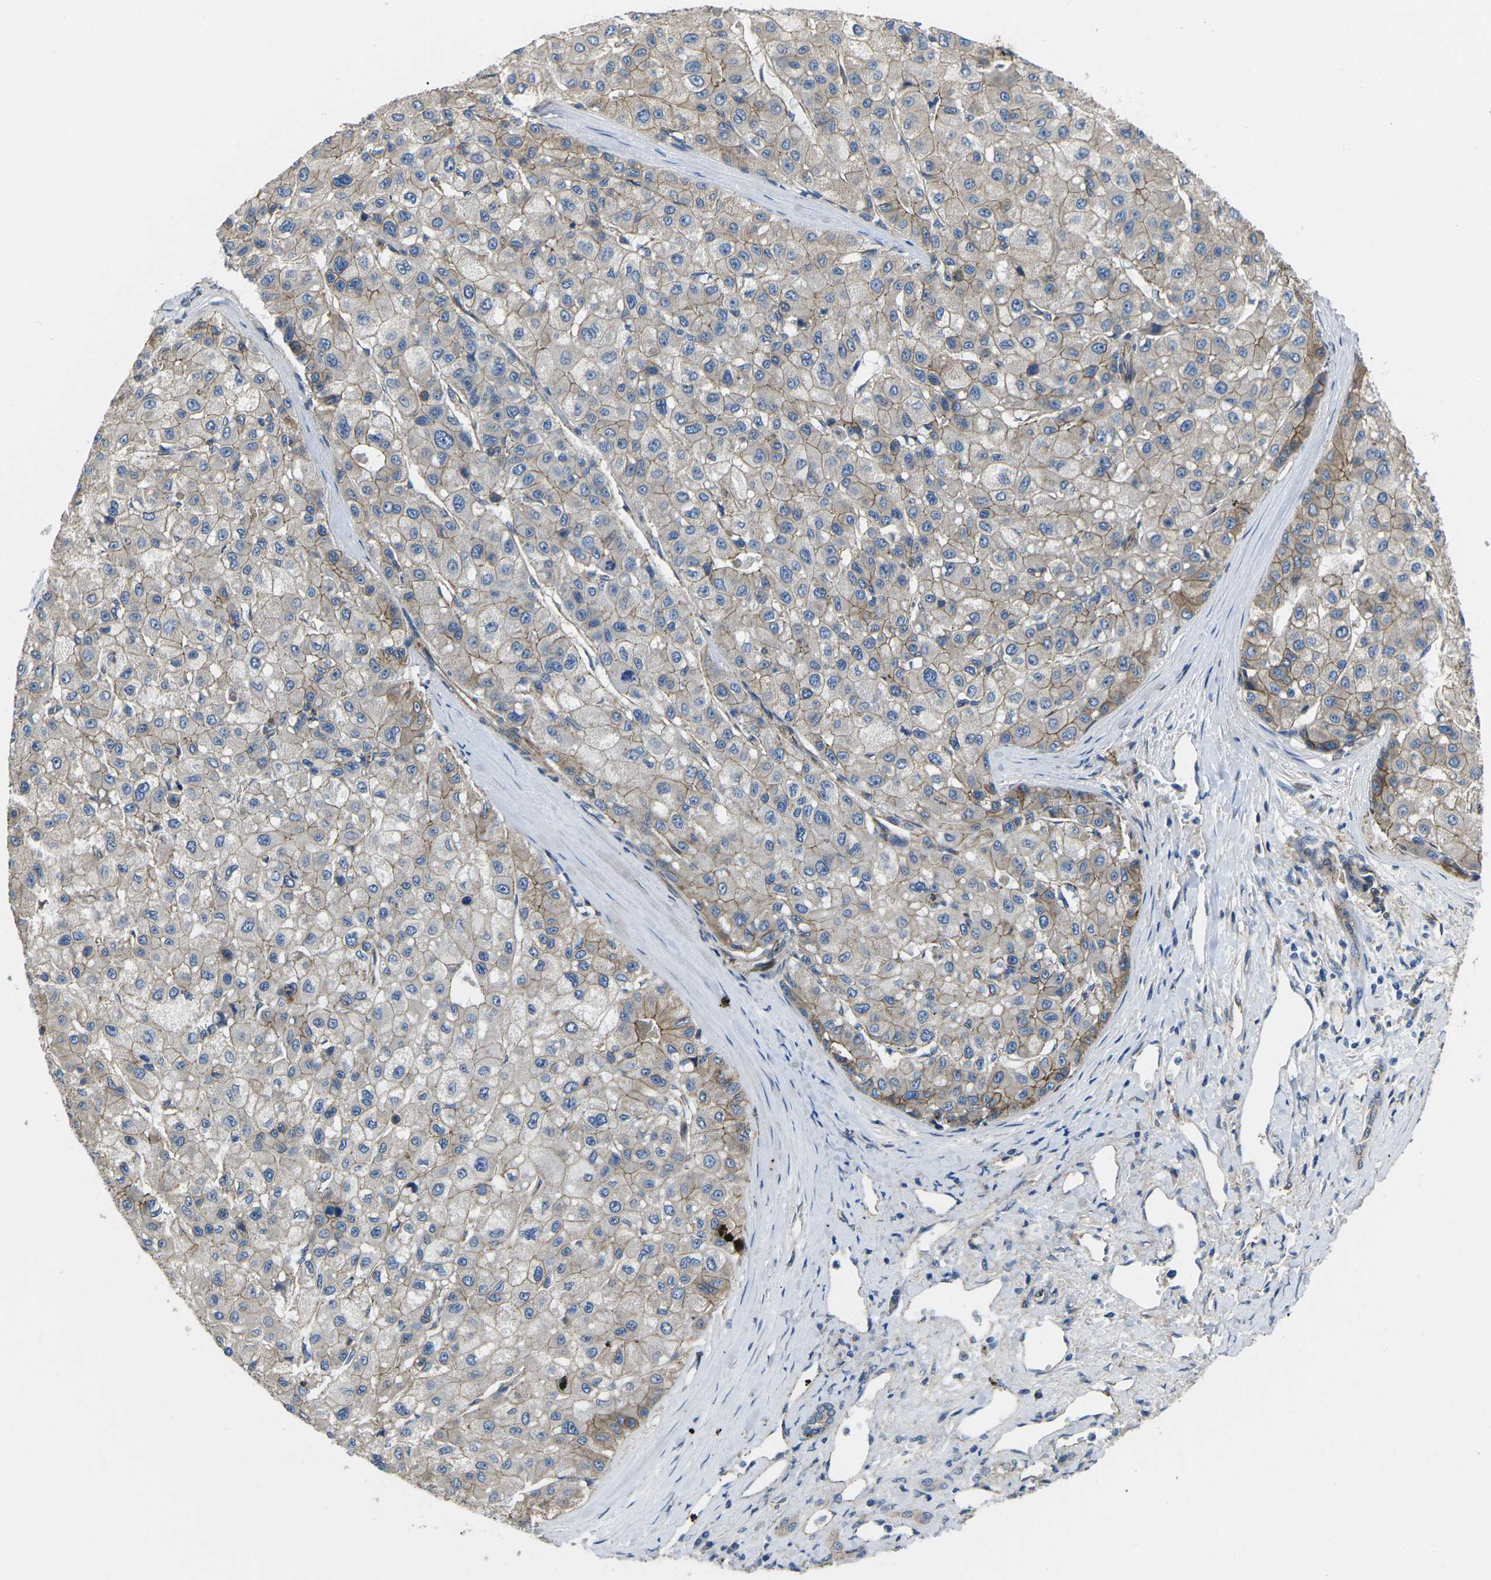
{"staining": {"intensity": "moderate", "quantity": "25%-75%", "location": "cytoplasmic/membranous"}, "tissue": "liver cancer", "cell_type": "Tumor cells", "image_type": "cancer", "snomed": [{"axis": "morphology", "description": "Carcinoma, Hepatocellular, NOS"}, {"axis": "topography", "description": "Liver"}], "caption": "Moderate cytoplasmic/membranous expression for a protein is present in approximately 25%-75% of tumor cells of liver cancer (hepatocellular carcinoma) using immunohistochemistry (IHC).", "gene": "CTNND1", "patient": {"sex": "male", "age": 80}}